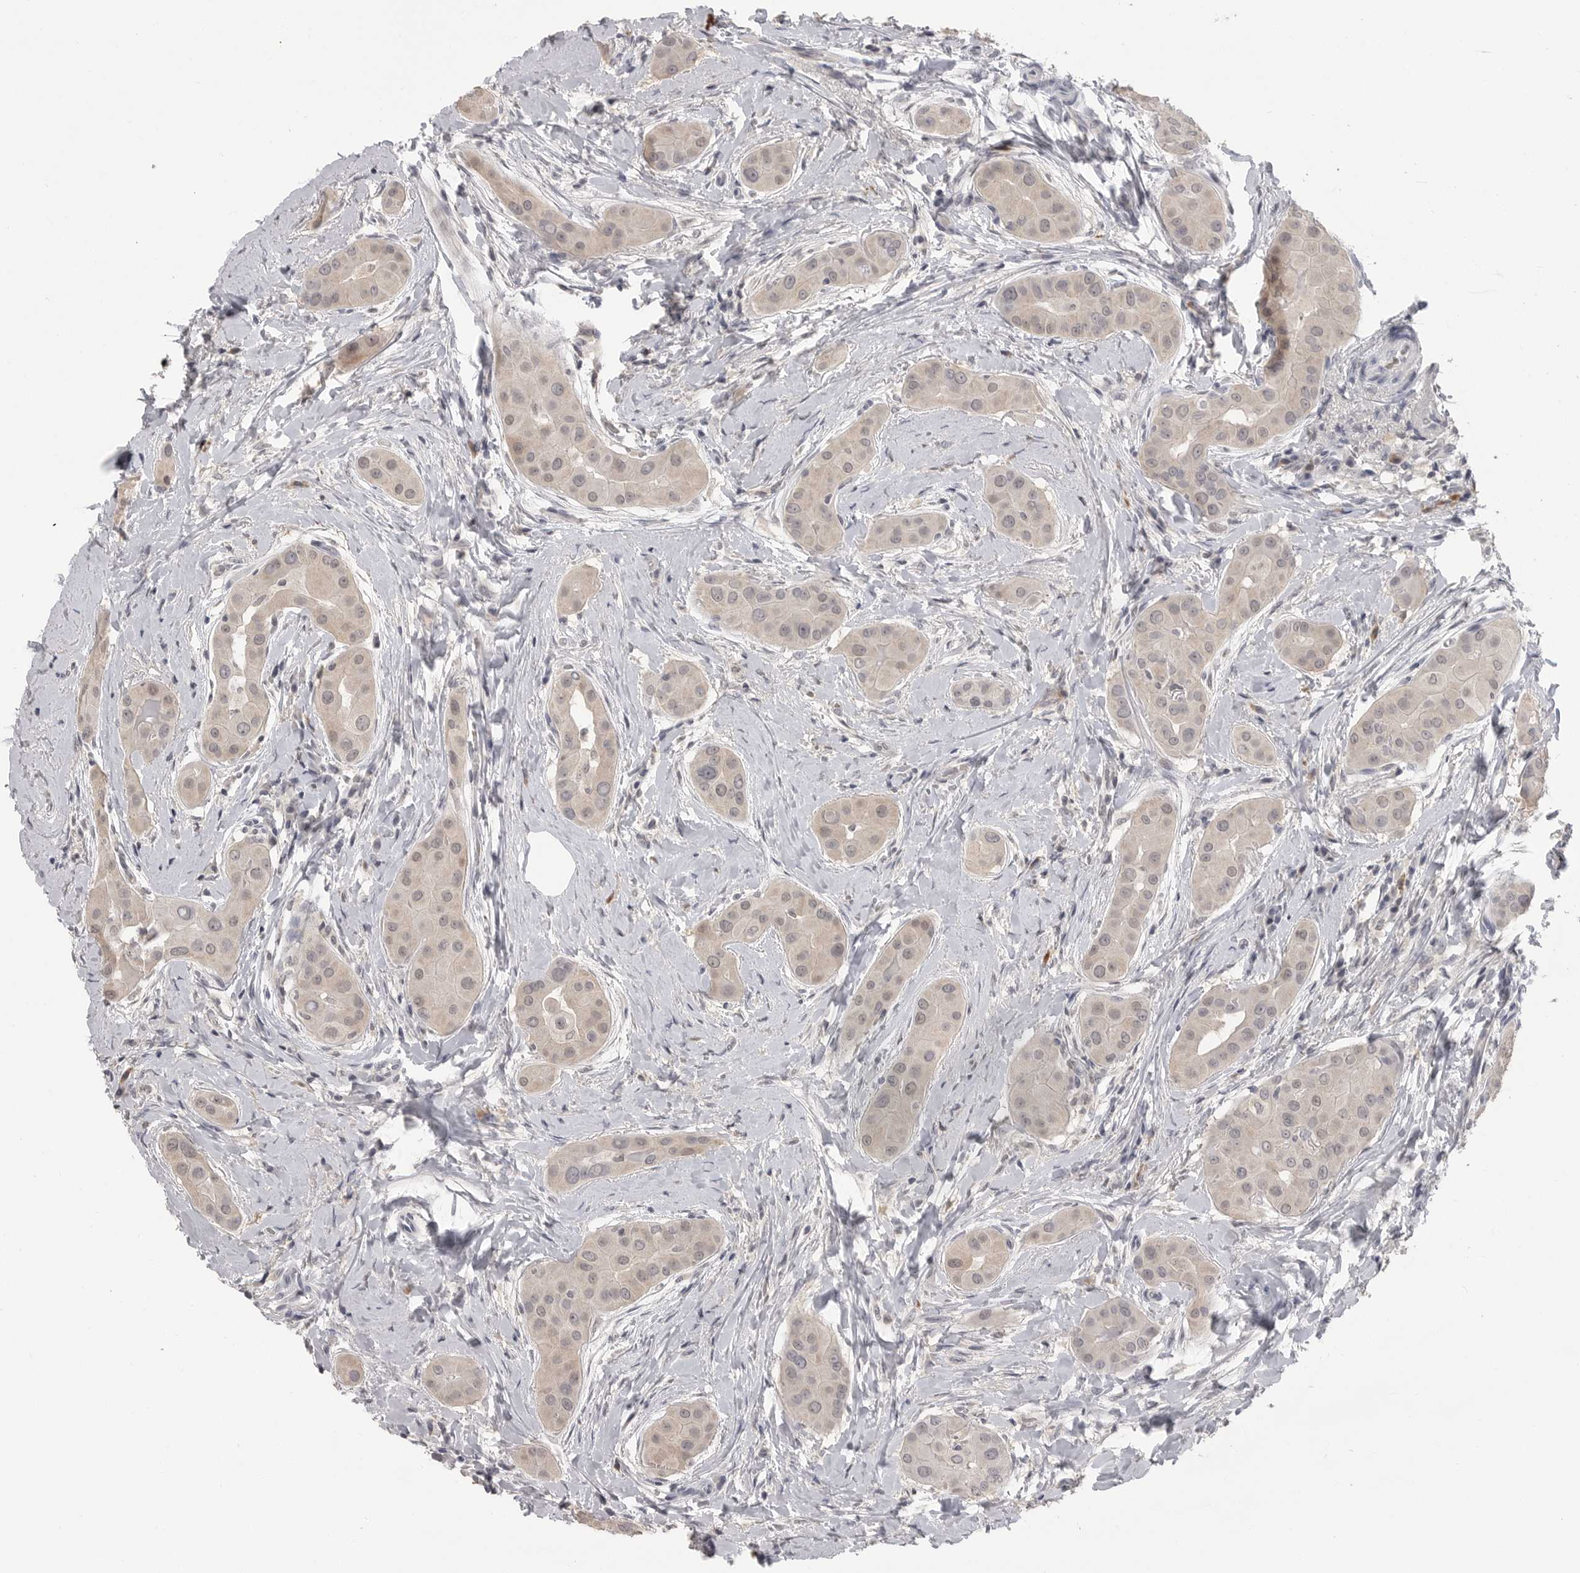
{"staining": {"intensity": "weak", "quantity": "<25%", "location": "cytoplasmic/membranous"}, "tissue": "thyroid cancer", "cell_type": "Tumor cells", "image_type": "cancer", "snomed": [{"axis": "morphology", "description": "Papillary adenocarcinoma, NOS"}, {"axis": "topography", "description": "Thyroid gland"}], "caption": "Immunohistochemistry photomicrograph of human thyroid cancer (papillary adenocarcinoma) stained for a protein (brown), which shows no expression in tumor cells.", "gene": "PLEKHF1", "patient": {"sex": "male", "age": 33}}